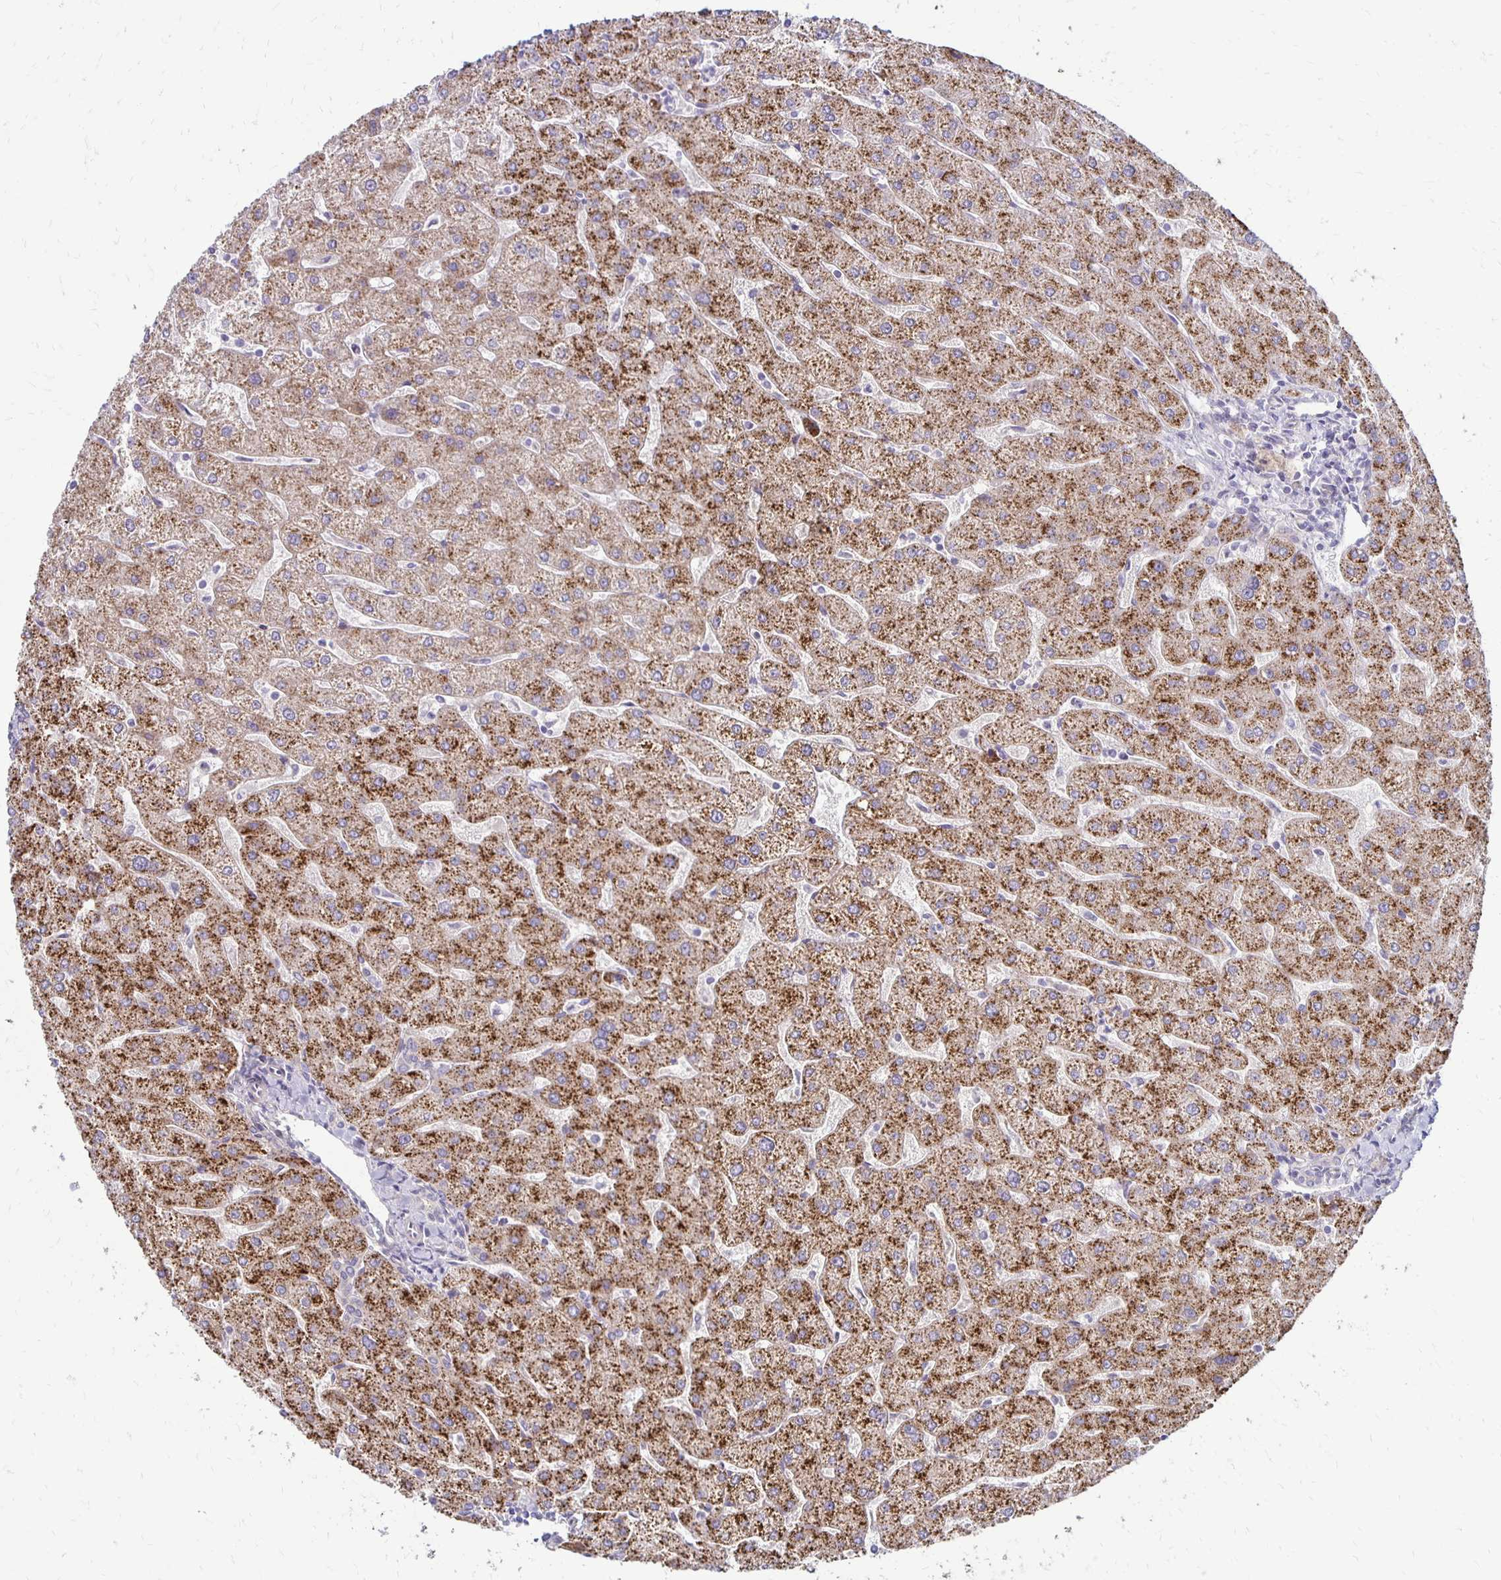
{"staining": {"intensity": "negative", "quantity": "none", "location": "none"}, "tissue": "liver", "cell_type": "Cholangiocytes", "image_type": "normal", "snomed": [{"axis": "morphology", "description": "Normal tissue, NOS"}, {"axis": "topography", "description": "Liver"}], "caption": "High power microscopy micrograph of an immunohistochemistry (IHC) histopathology image of unremarkable liver, revealing no significant positivity in cholangiocytes. Brightfield microscopy of immunohistochemistry (IHC) stained with DAB (brown) and hematoxylin (blue), captured at high magnification.", "gene": "KATNBL1", "patient": {"sex": "male", "age": 67}}